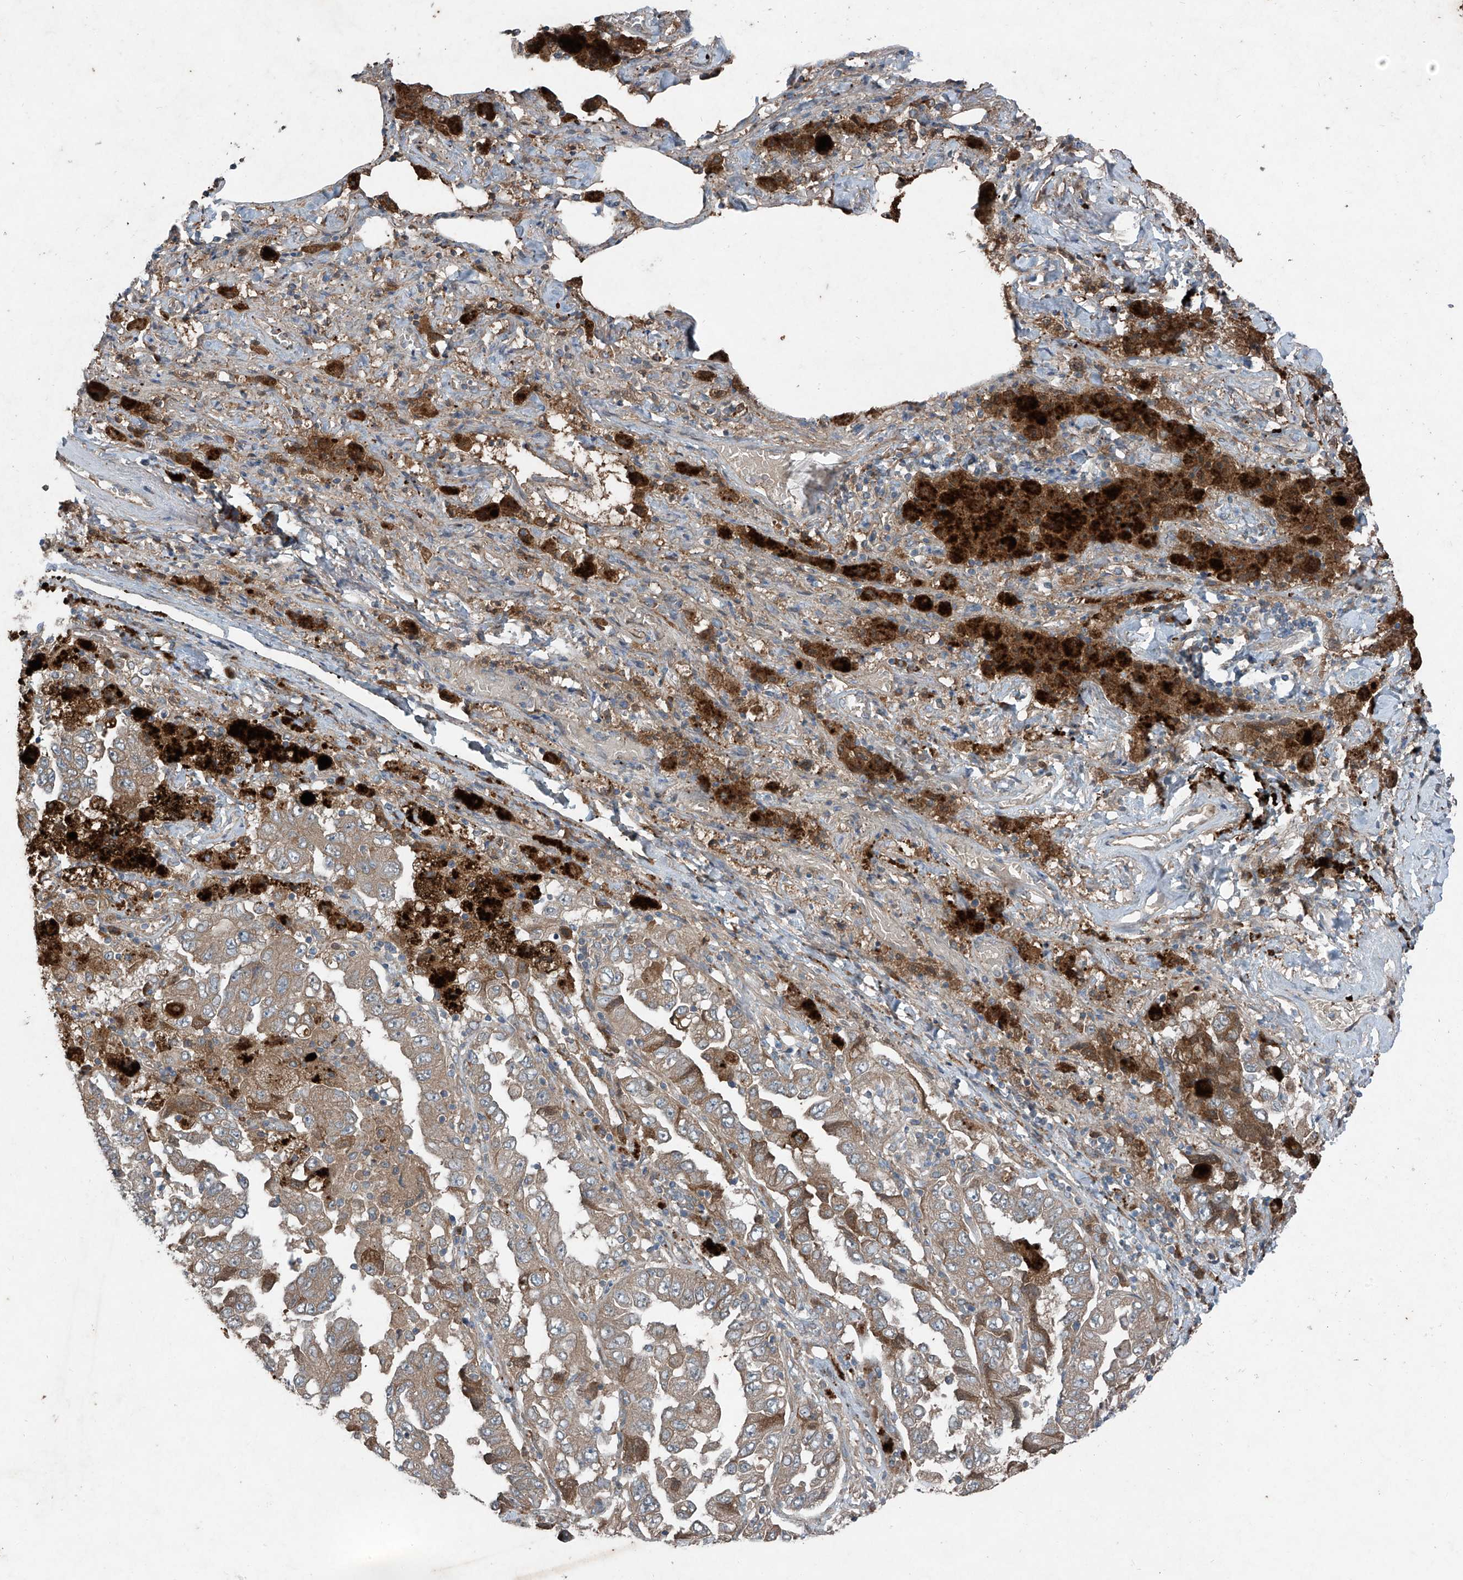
{"staining": {"intensity": "moderate", "quantity": ">75%", "location": "cytoplasmic/membranous"}, "tissue": "lung cancer", "cell_type": "Tumor cells", "image_type": "cancer", "snomed": [{"axis": "morphology", "description": "Adenocarcinoma, NOS"}, {"axis": "topography", "description": "Lung"}], "caption": "Lung cancer (adenocarcinoma) stained with a brown dye reveals moderate cytoplasmic/membranous positive positivity in about >75% of tumor cells.", "gene": "FOXRED2", "patient": {"sex": "female", "age": 51}}